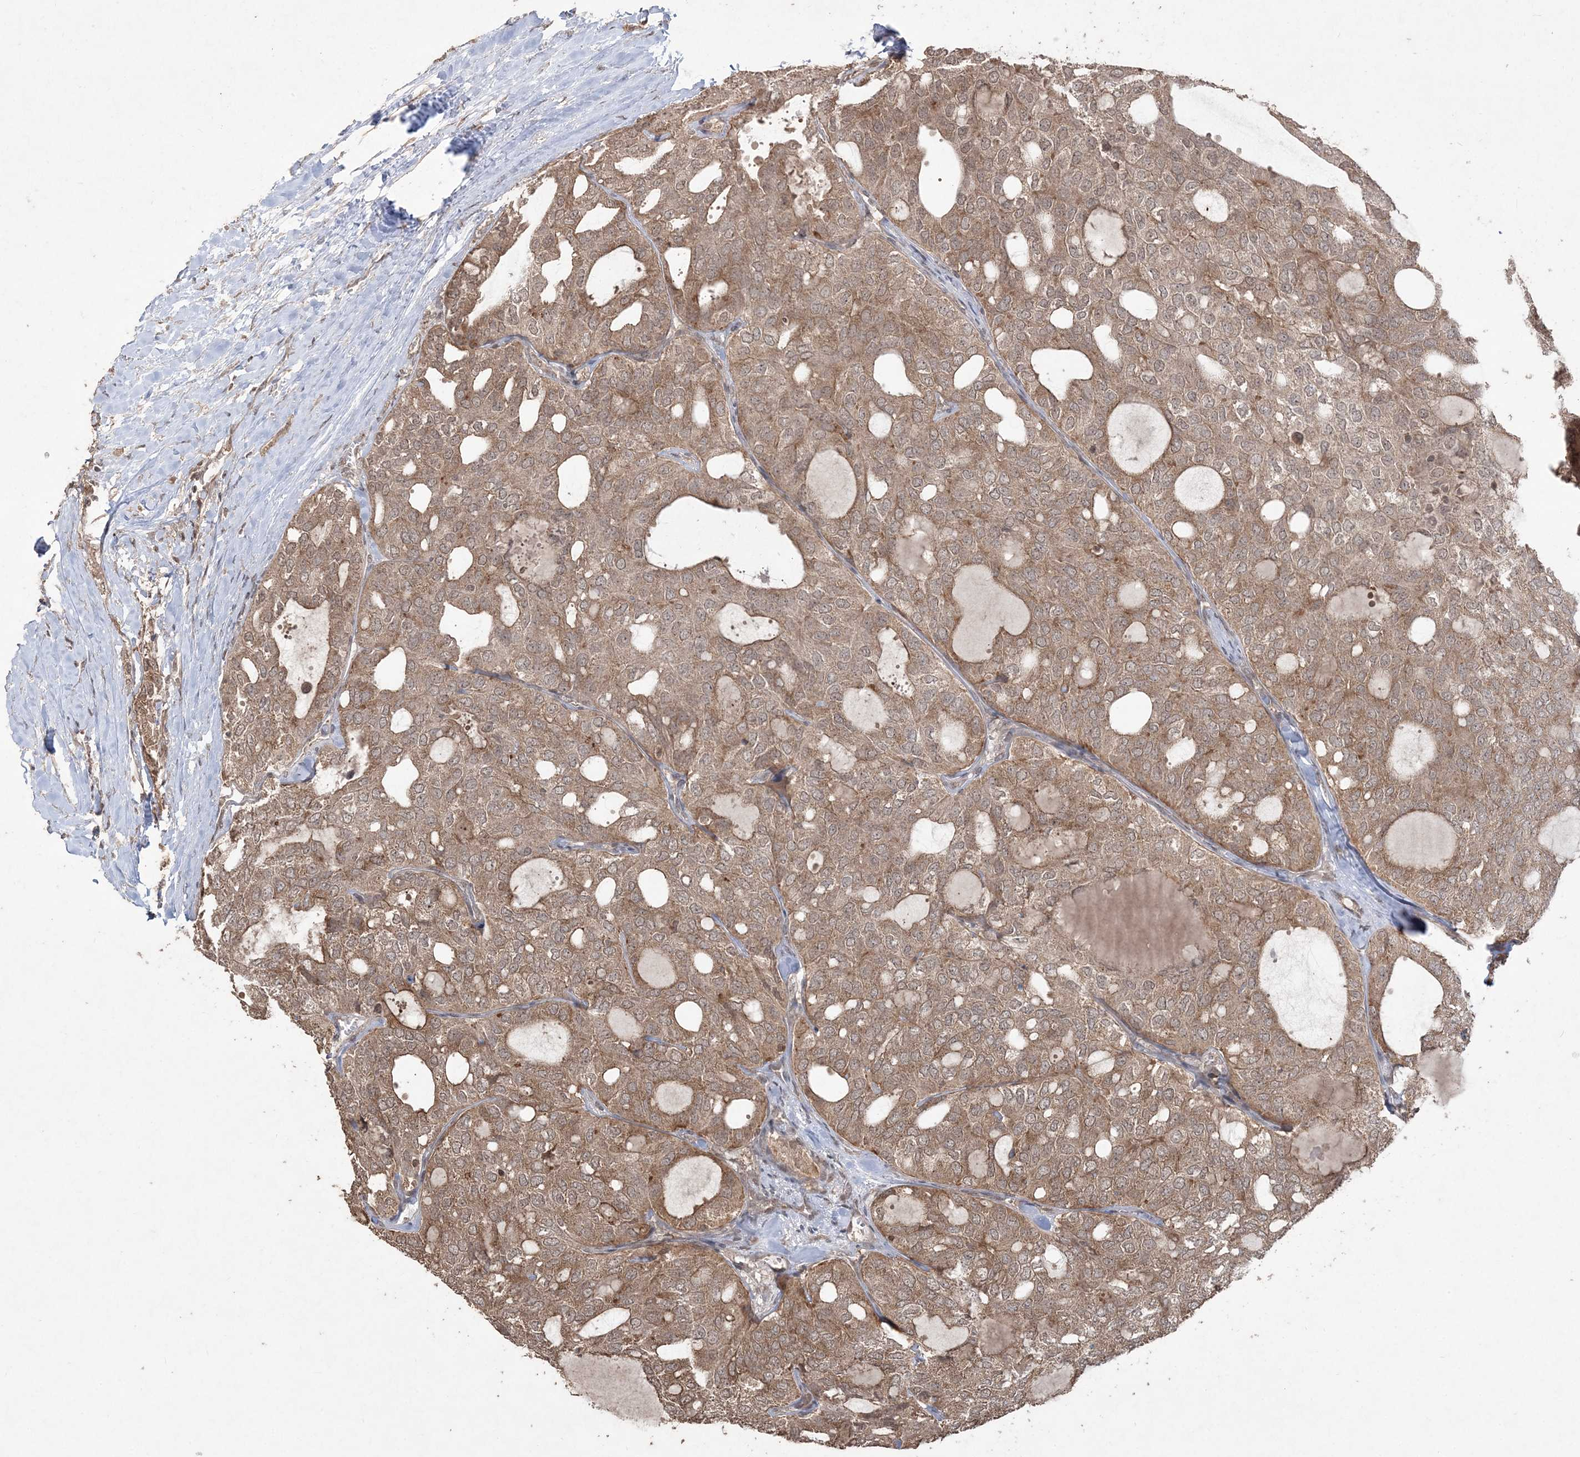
{"staining": {"intensity": "moderate", "quantity": ">75%", "location": "cytoplasmic/membranous"}, "tissue": "thyroid cancer", "cell_type": "Tumor cells", "image_type": "cancer", "snomed": [{"axis": "morphology", "description": "Follicular adenoma carcinoma, NOS"}, {"axis": "topography", "description": "Thyroid gland"}], "caption": "Thyroid cancer was stained to show a protein in brown. There is medium levels of moderate cytoplasmic/membranous staining in approximately >75% of tumor cells. (DAB IHC with brightfield microscopy, high magnification).", "gene": "EHHADH", "patient": {"sex": "male", "age": 75}}